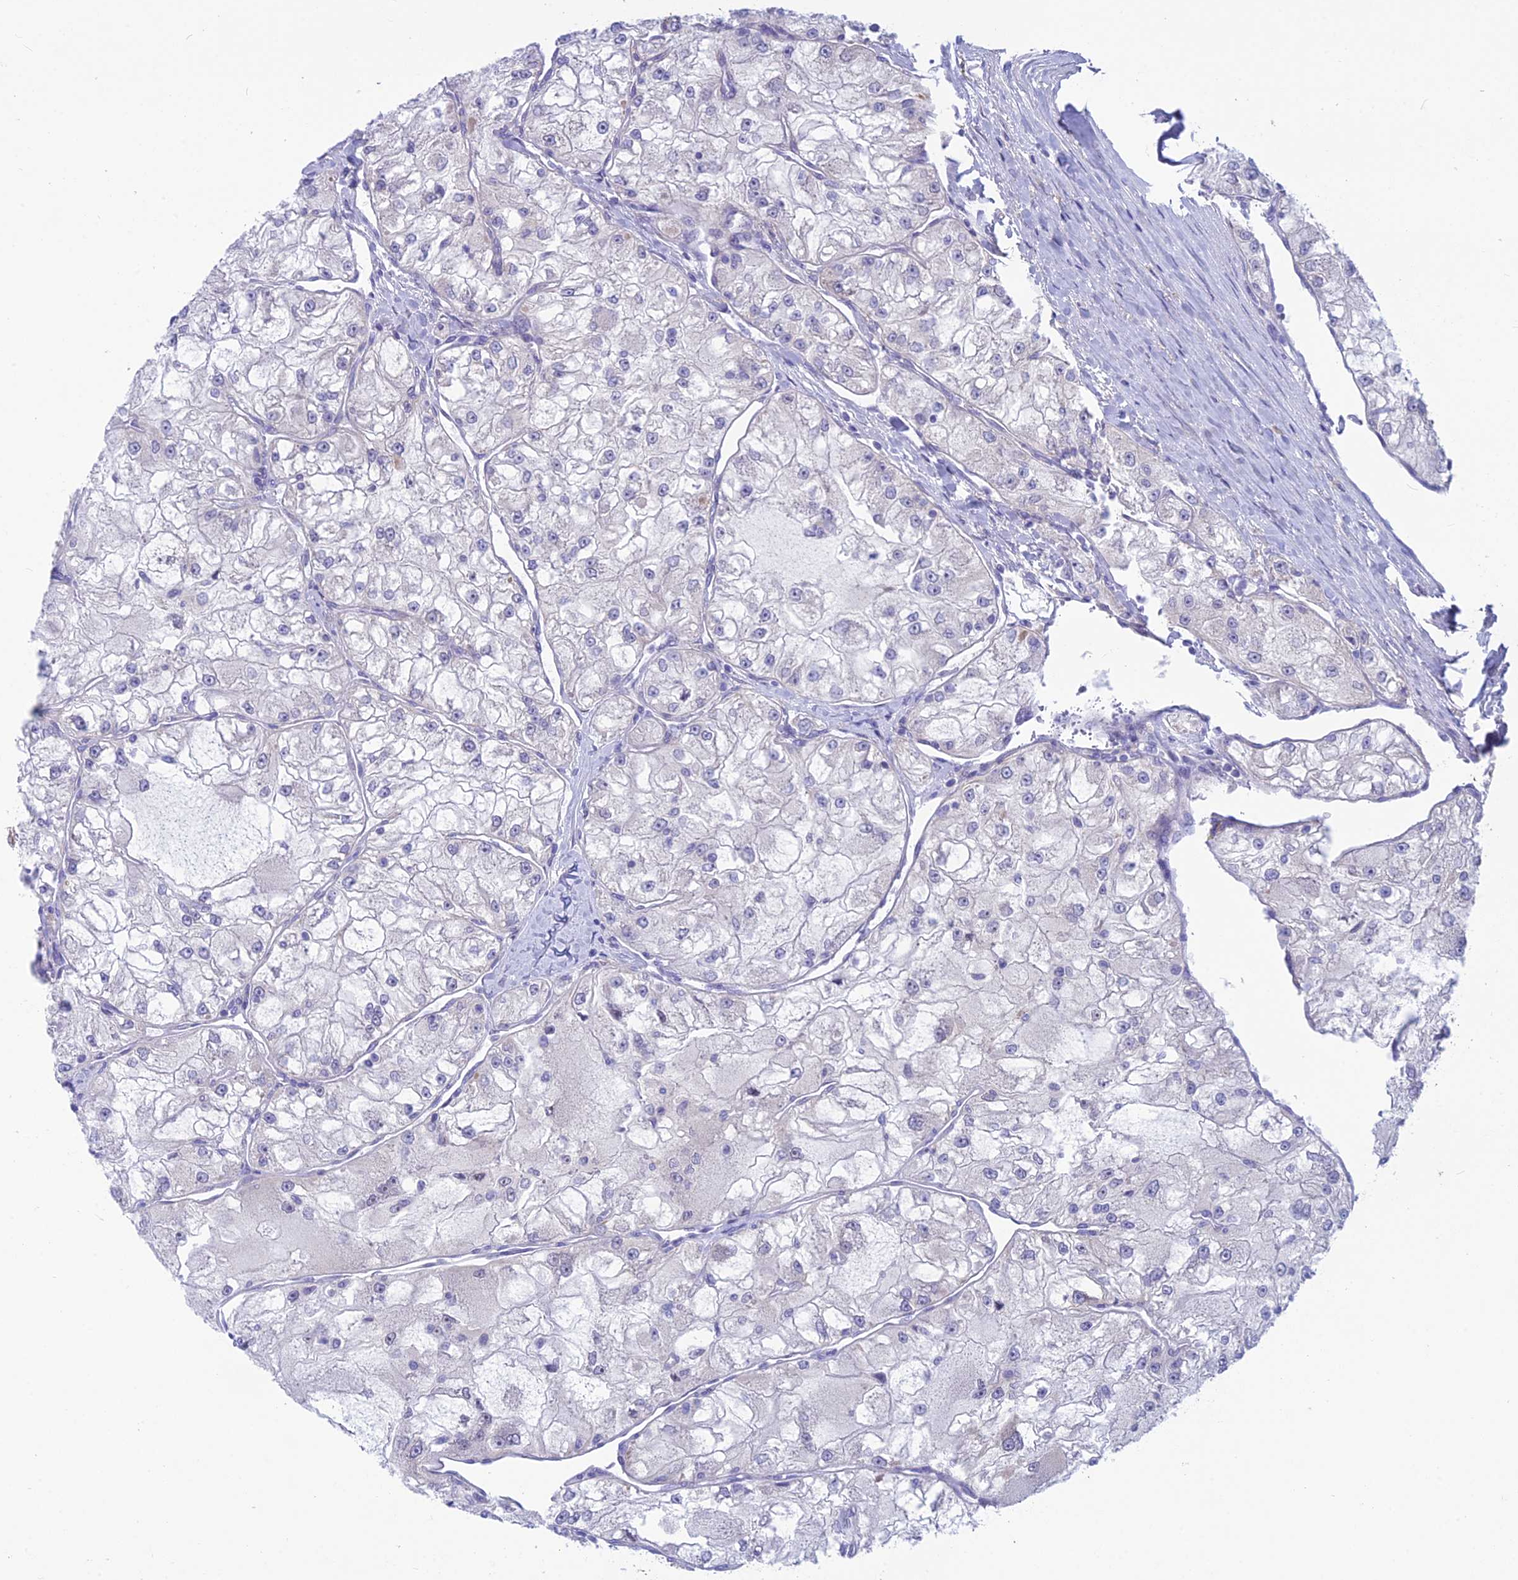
{"staining": {"intensity": "negative", "quantity": "none", "location": "none"}, "tissue": "renal cancer", "cell_type": "Tumor cells", "image_type": "cancer", "snomed": [{"axis": "morphology", "description": "Adenocarcinoma, NOS"}, {"axis": "topography", "description": "Kidney"}], "caption": "IHC photomicrograph of human adenocarcinoma (renal) stained for a protein (brown), which demonstrates no positivity in tumor cells. The staining was performed using DAB to visualize the protein expression in brown, while the nuclei were stained in blue with hematoxylin (Magnification: 20x).", "gene": "PLAC9", "patient": {"sex": "female", "age": 72}}